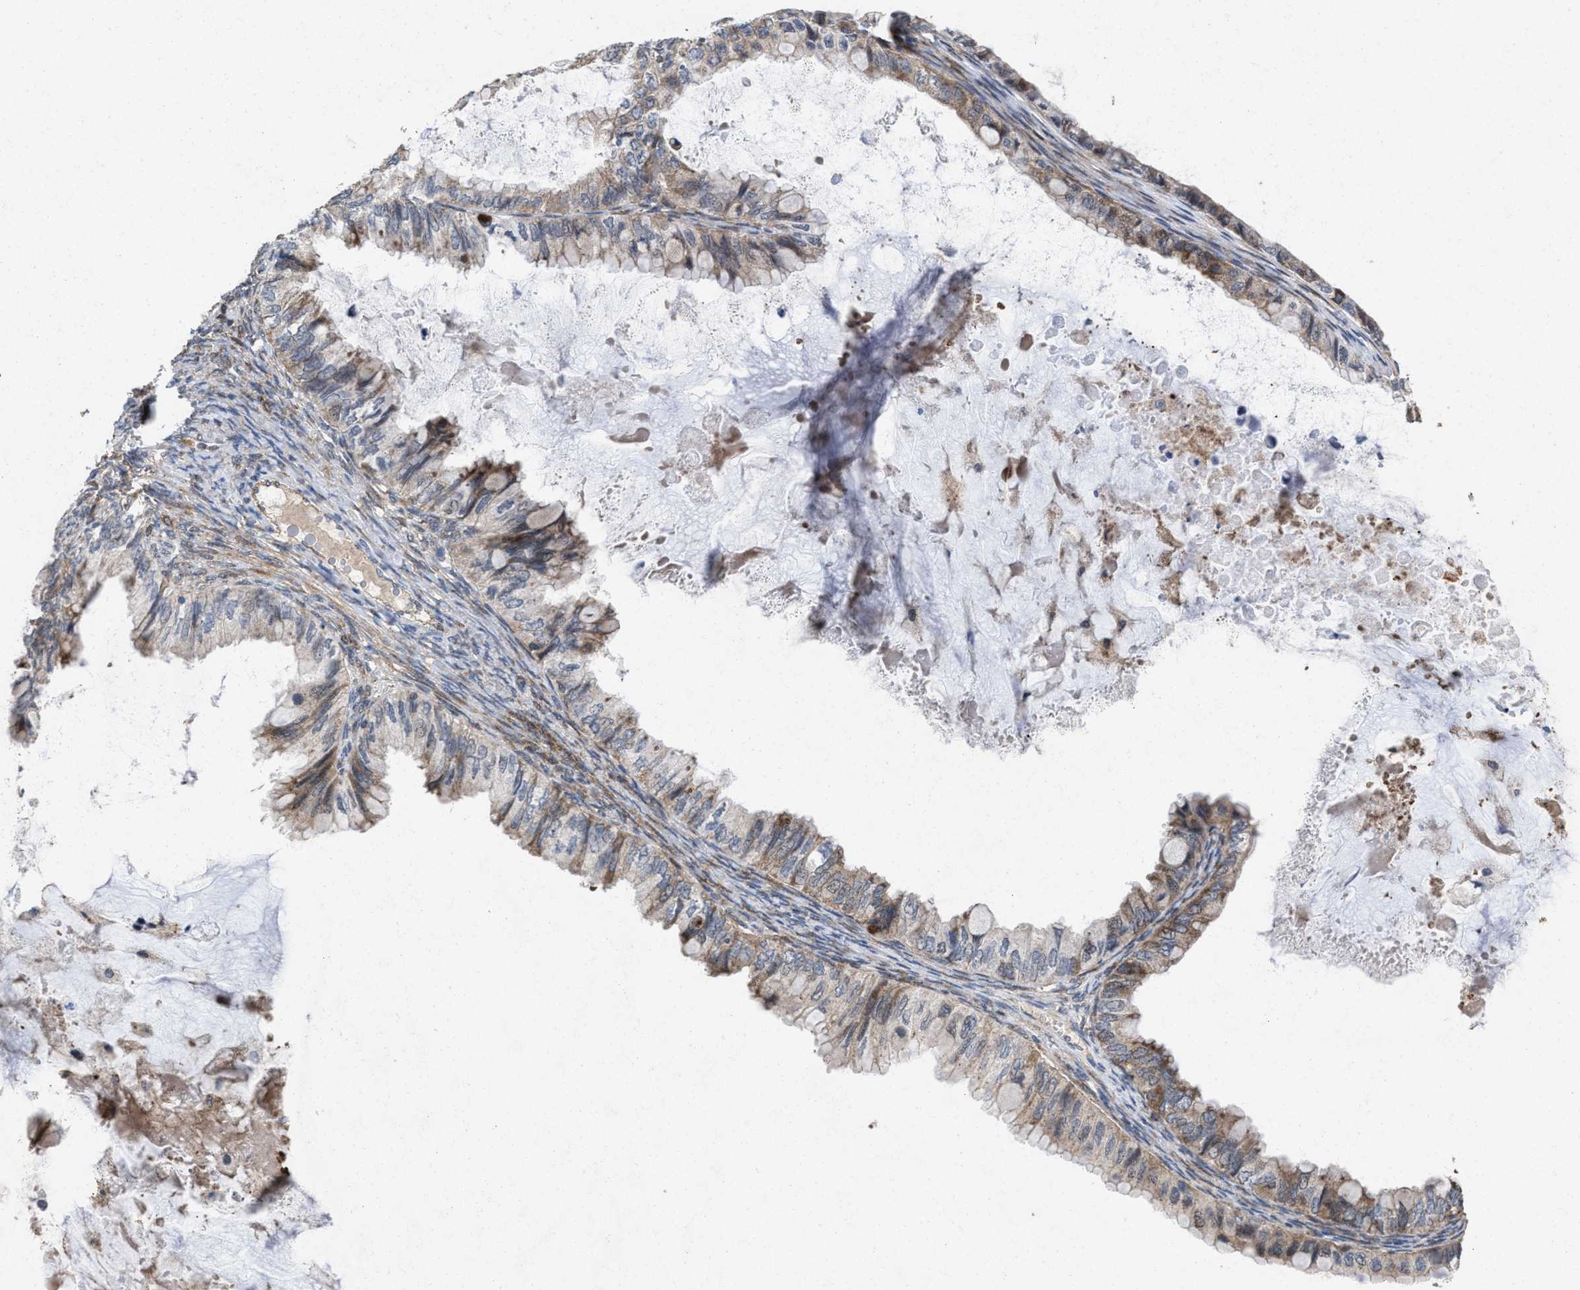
{"staining": {"intensity": "moderate", "quantity": "25%-75%", "location": "cytoplasmic/membranous"}, "tissue": "ovarian cancer", "cell_type": "Tumor cells", "image_type": "cancer", "snomed": [{"axis": "morphology", "description": "Cystadenocarcinoma, mucinous, NOS"}, {"axis": "topography", "description": "Ovary"}], "caption": "Ovarian cancer stained with a brown dye reveals moderate cytoplasmic/membranous positive staining in about 25%-75% of tumor cells.", "gene": "MSI2", "patient": {"sex": "female", "age": 80}}